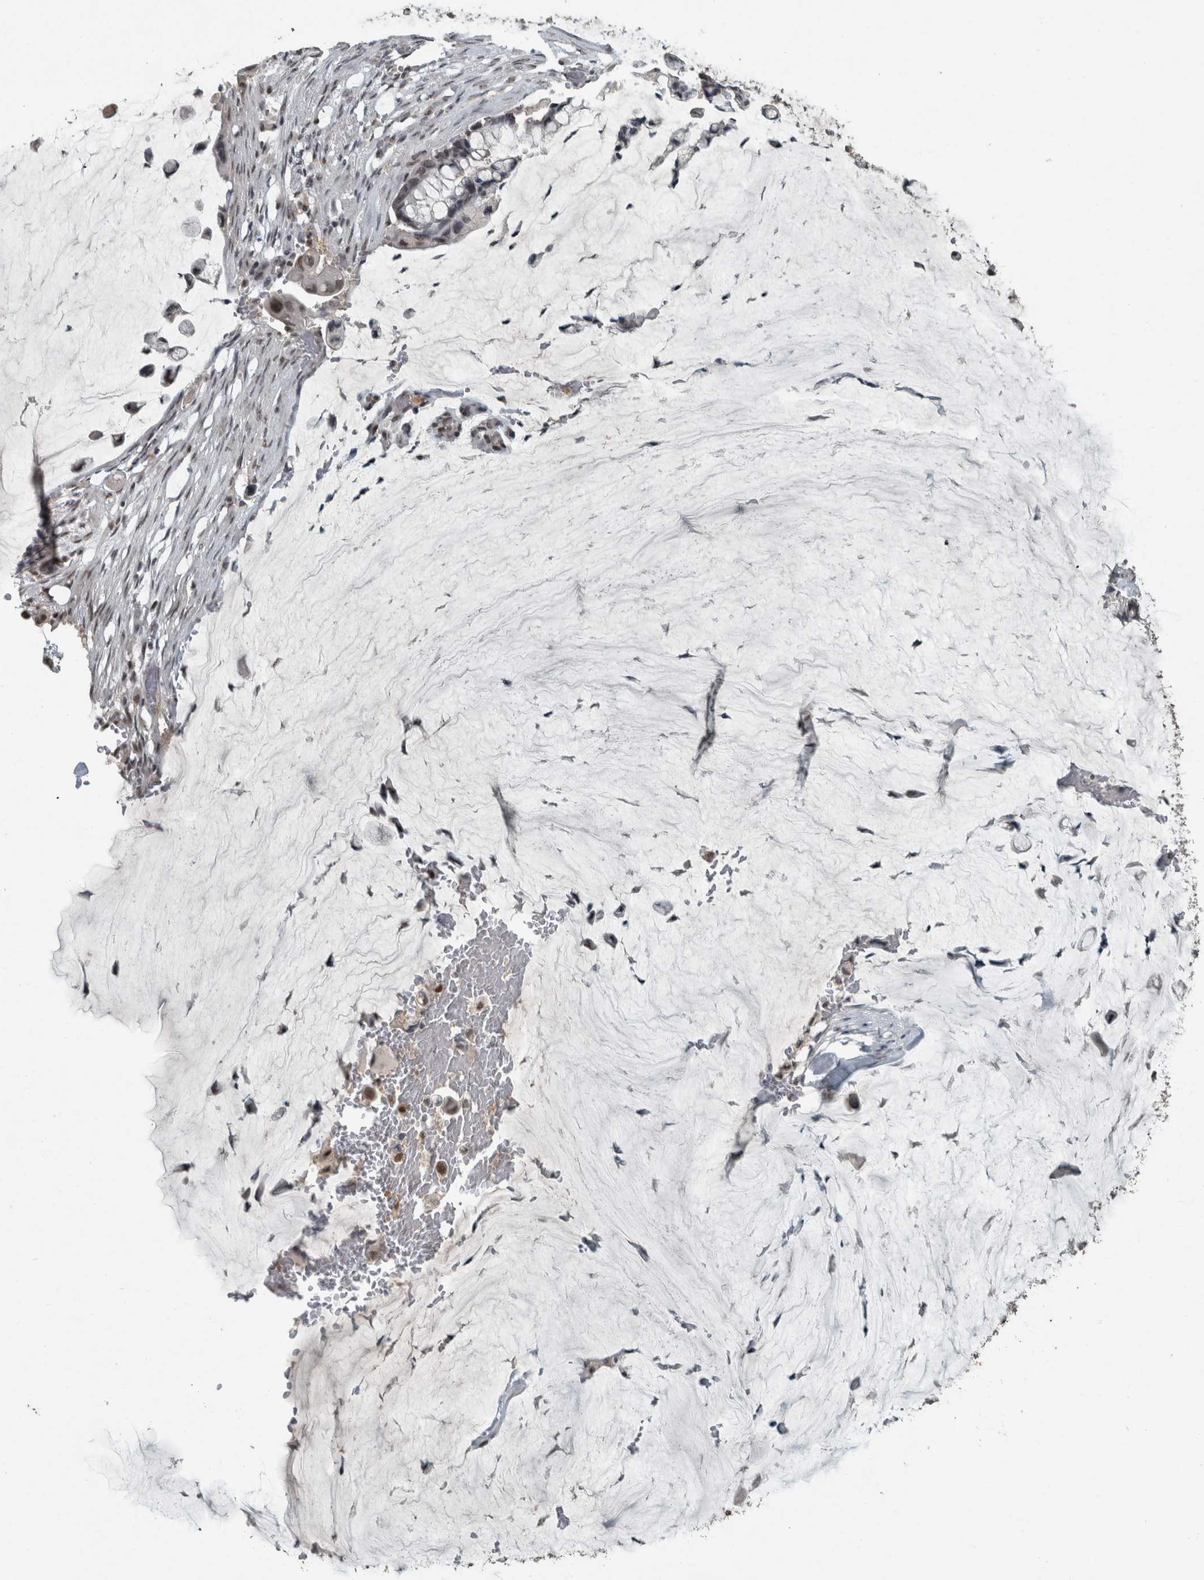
{"staining": {"intensity": "weak", "quantity": ">75%", "location": "nuclear"}, "tissue": "pancreatic cancer", "cell_type": "Tumor cells", "image_type": "cancer", "snomed": [{"axis": "morphology", "description": "Adenocarcinoma, NOS"}, {"axis": "topography", "description": "Pancreas"}], "caption": "Weak nuclear positivity for a protein is appreciated in approximately >75% of tumor cells of pancreatic cancer using IHC.", "gene": "ZNF24", "patient": {"sex": "male", "age": 41}}